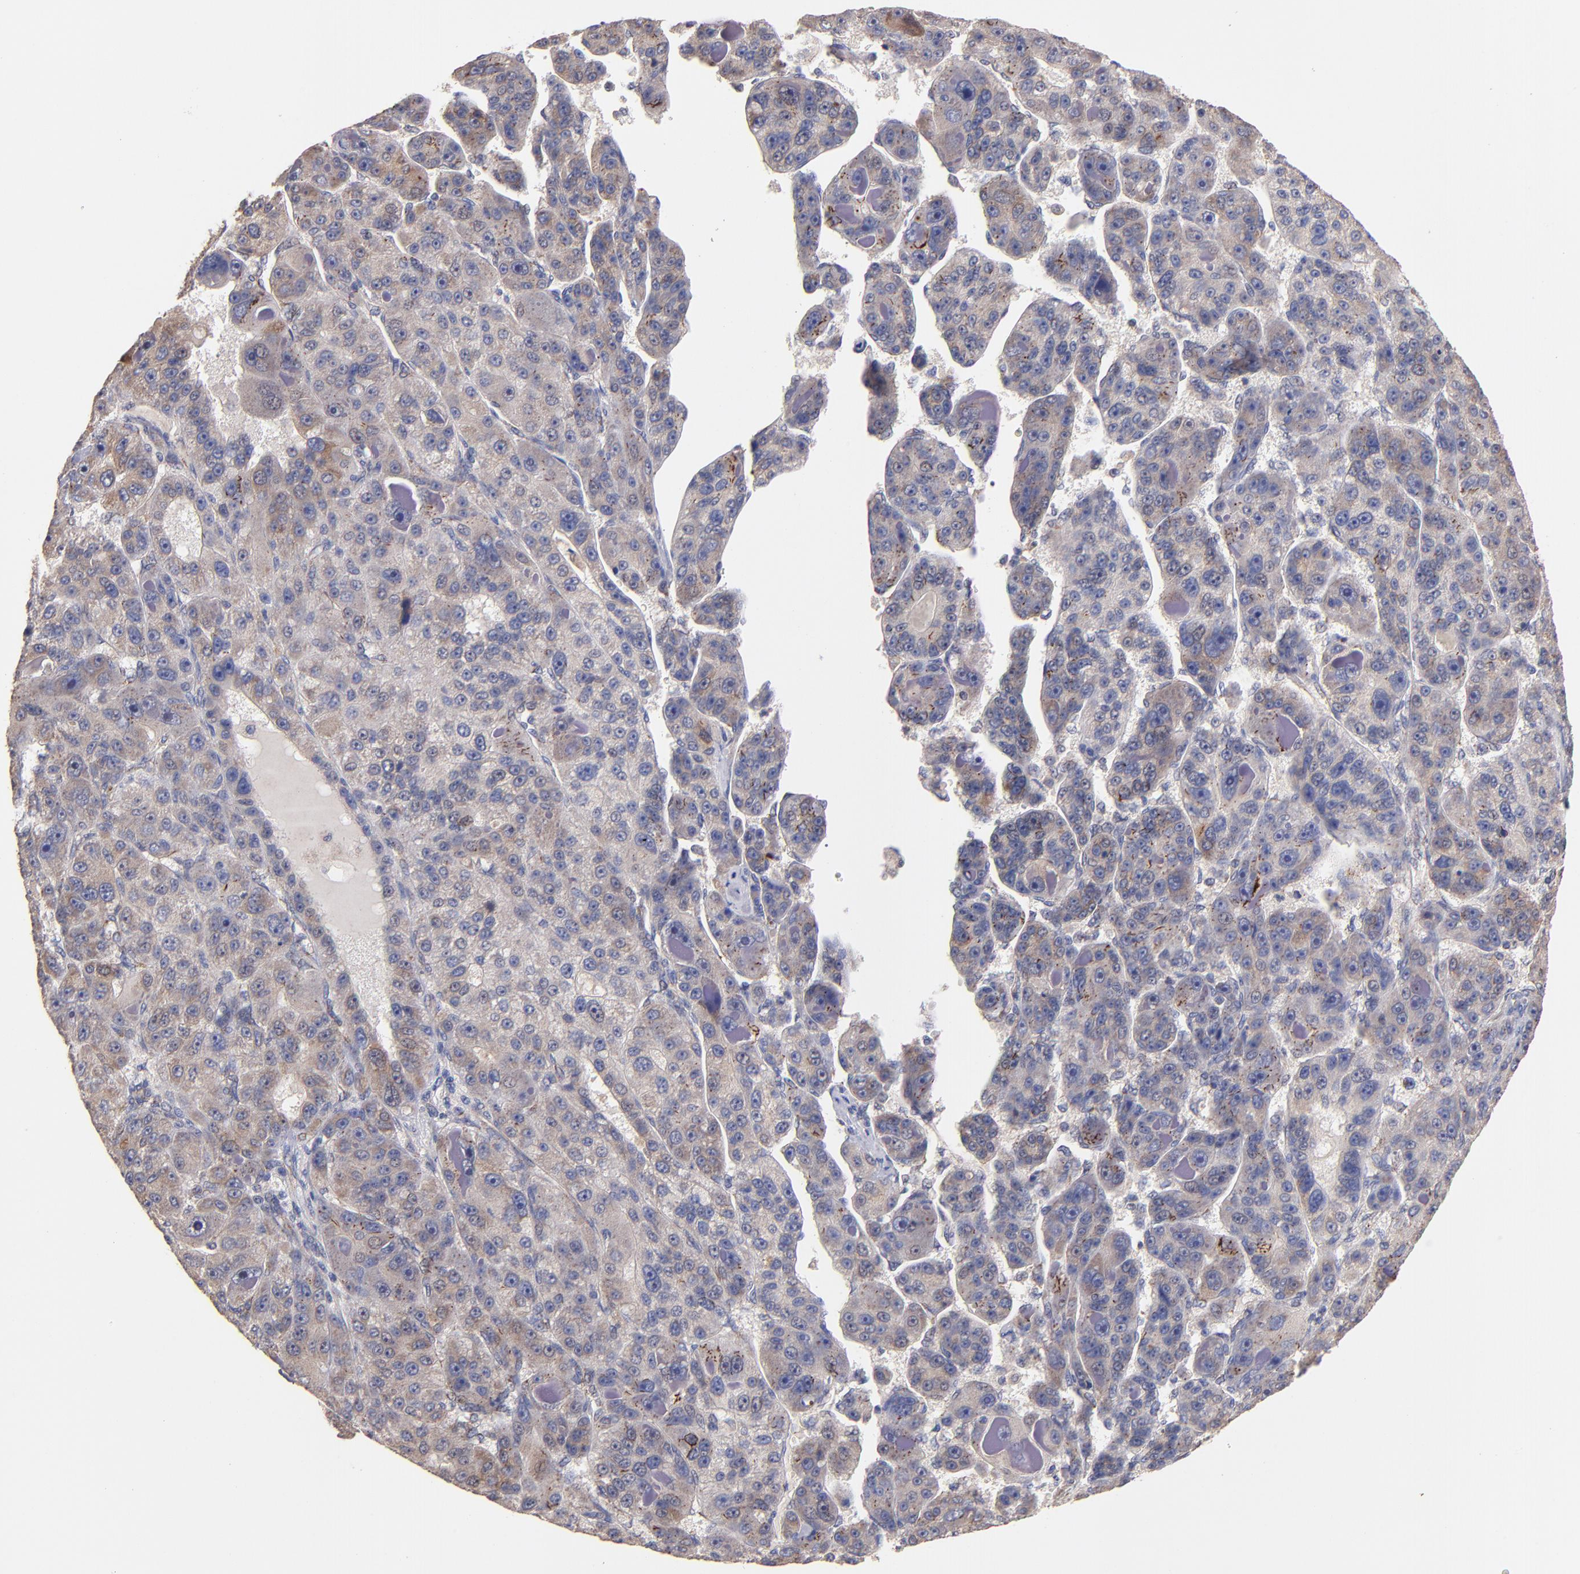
{"staining": {"intensity": "weak", "quantity": "25%-75%", "location": "cytoplasmic/membranous"}, "tissue": "liver cancer", "cell_type": "Tumor cells", "image_type": "cancer", "snomed": [{"axis": "morphology", "description": "Carcinoma, Hepatocellular, NOS"}, {"axis": "topography", "description": "Liver"}], "caption": "An IHC image of tumor tissue is shown. Protein staining in brown highlights weak cytoplasmic/membranous positivity in liver hepatocellular carcinoma within tumor cells.", "gene": "DIABLO", "patient": {"sex": "male", "age": 76}}